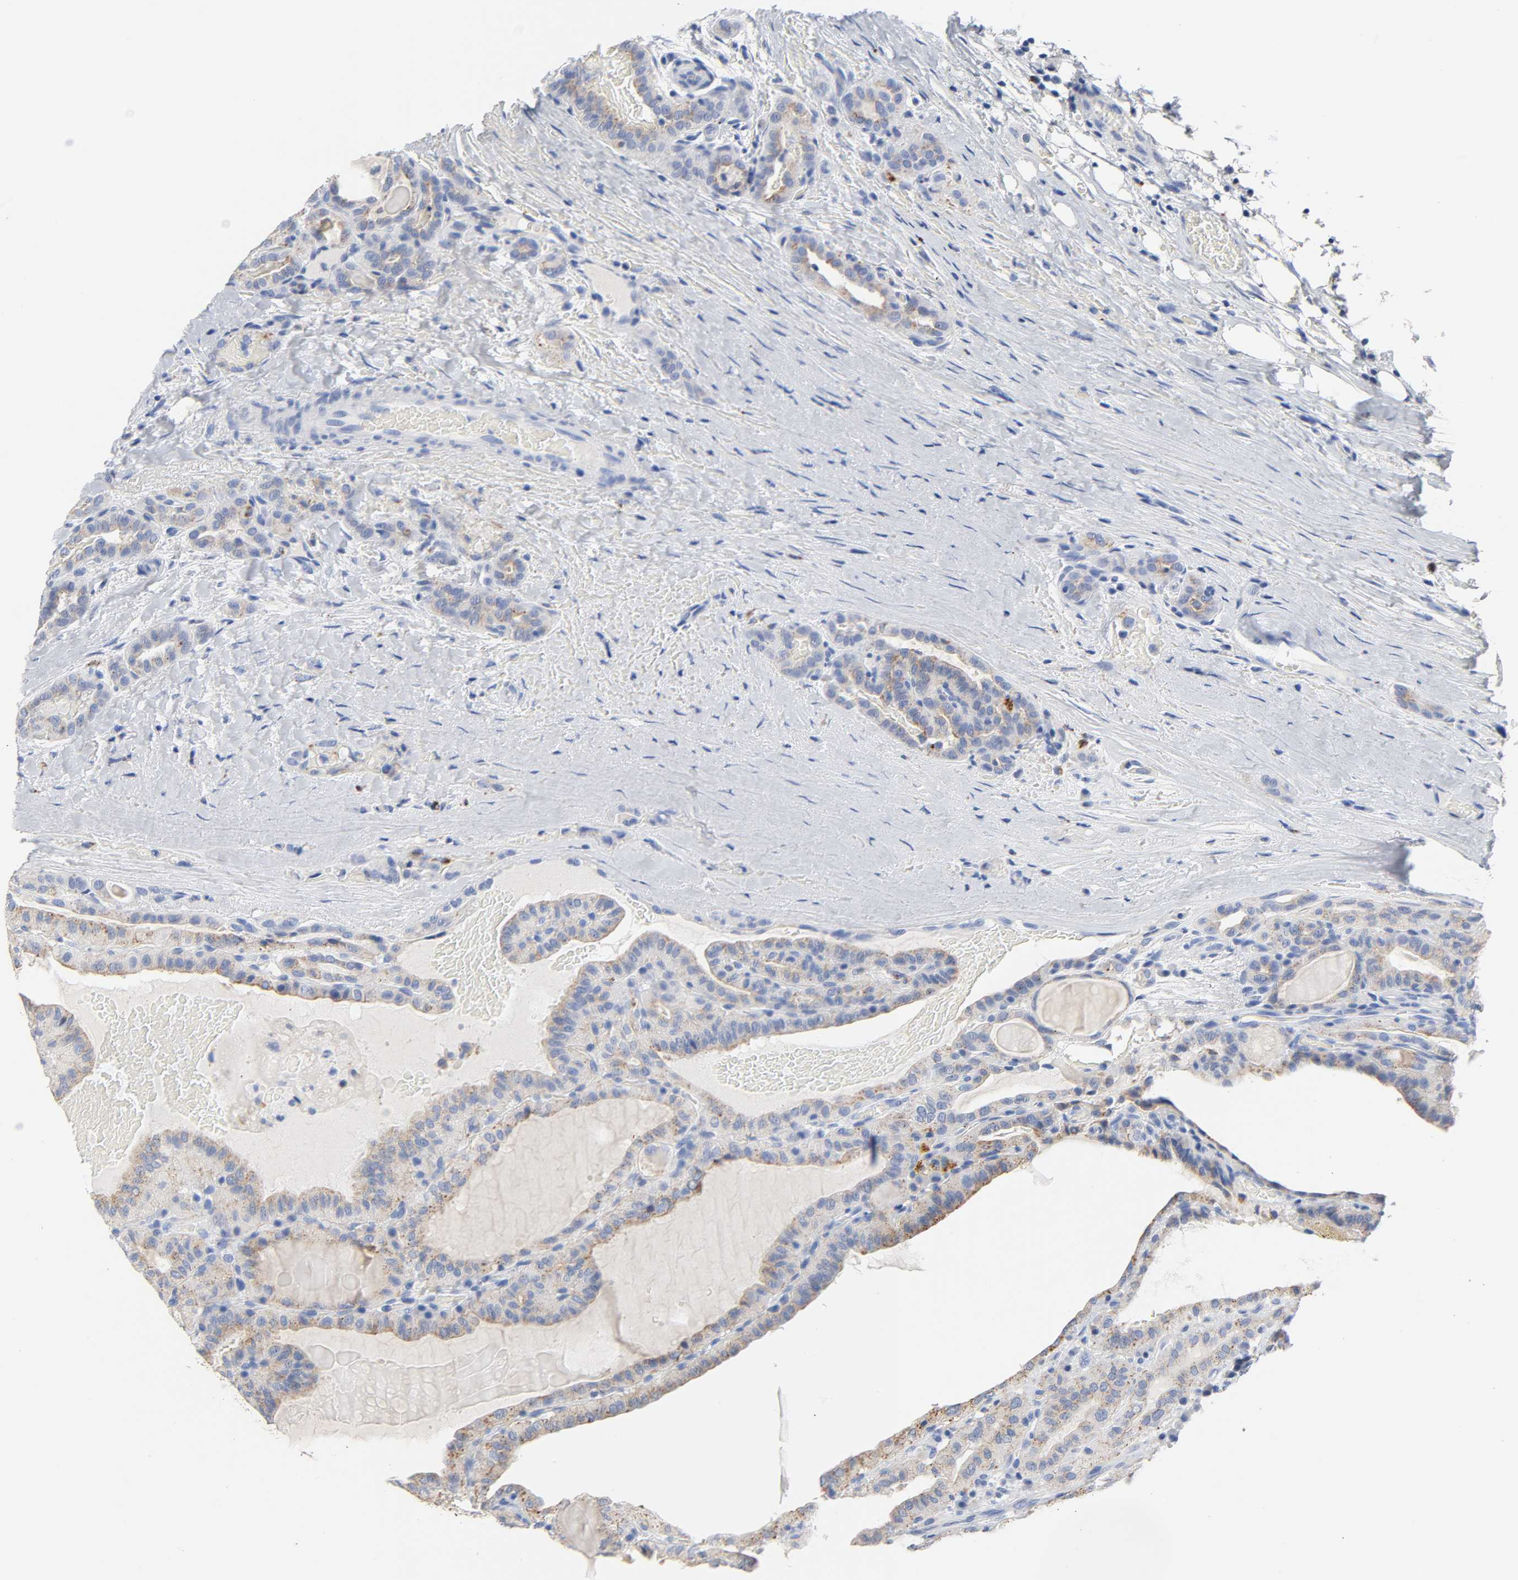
{"staining": {"intensity": "moderate", "quantity": ">75%", "location": "cytoplasmic/membranous"}, "tissue": "thyroid cancer", "cell_type": "Tumor cells", "image_type": "cancer", "snomed": [{"axis": "morphology", "description": "Papillary adenocarcinoma, NOS"}, {"axis": "topography", "description": "Thyroid gland"}], "caption": "Immunohistochemical staining of human thyroid papillary adenocarcinoma shows medium levels of moderate cytoplasmic/membranous protein staining in approximately >75% of tumor cells.", "gene": "PLP1", "patient": {"sex": "male", "age": 77}}